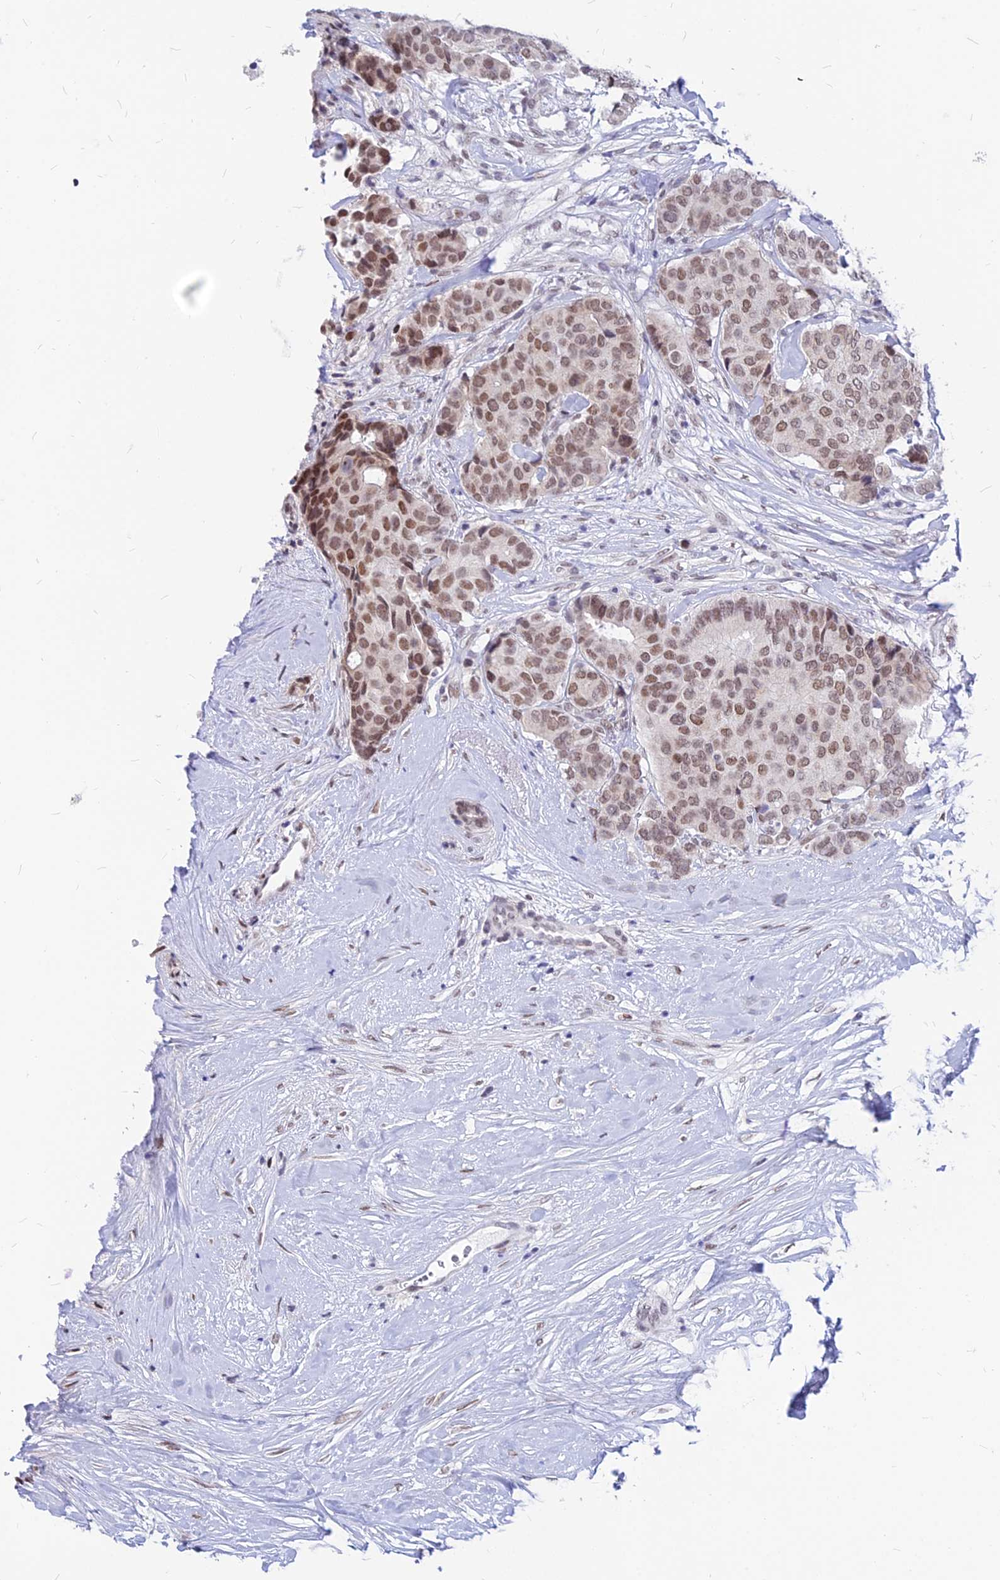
{"staining": {"intensity": "moderate", "quantity": ">75%", "location": "nuclear"}, "tissue": "breast cancer", "cell_type": "Tumor cells", "image_type": "cancer", "snomed": [{"axis": "morphology", "description": "Duct carcinoma"}, {"axis": "topography", "description": "Breast"}], "caption": "The histopathology image shows immunohistochemical staining of breast infiltrating ductal carcinoma. There is moderate nuclear staining is present in approximately >75% of tumor cells. (Stains: DAB in brown, nuclei in blue, Microscopy: brightfield microscopy at high magnification).", "gene": "KCTD13", "patient": {"sex": "female", "age": 75}}